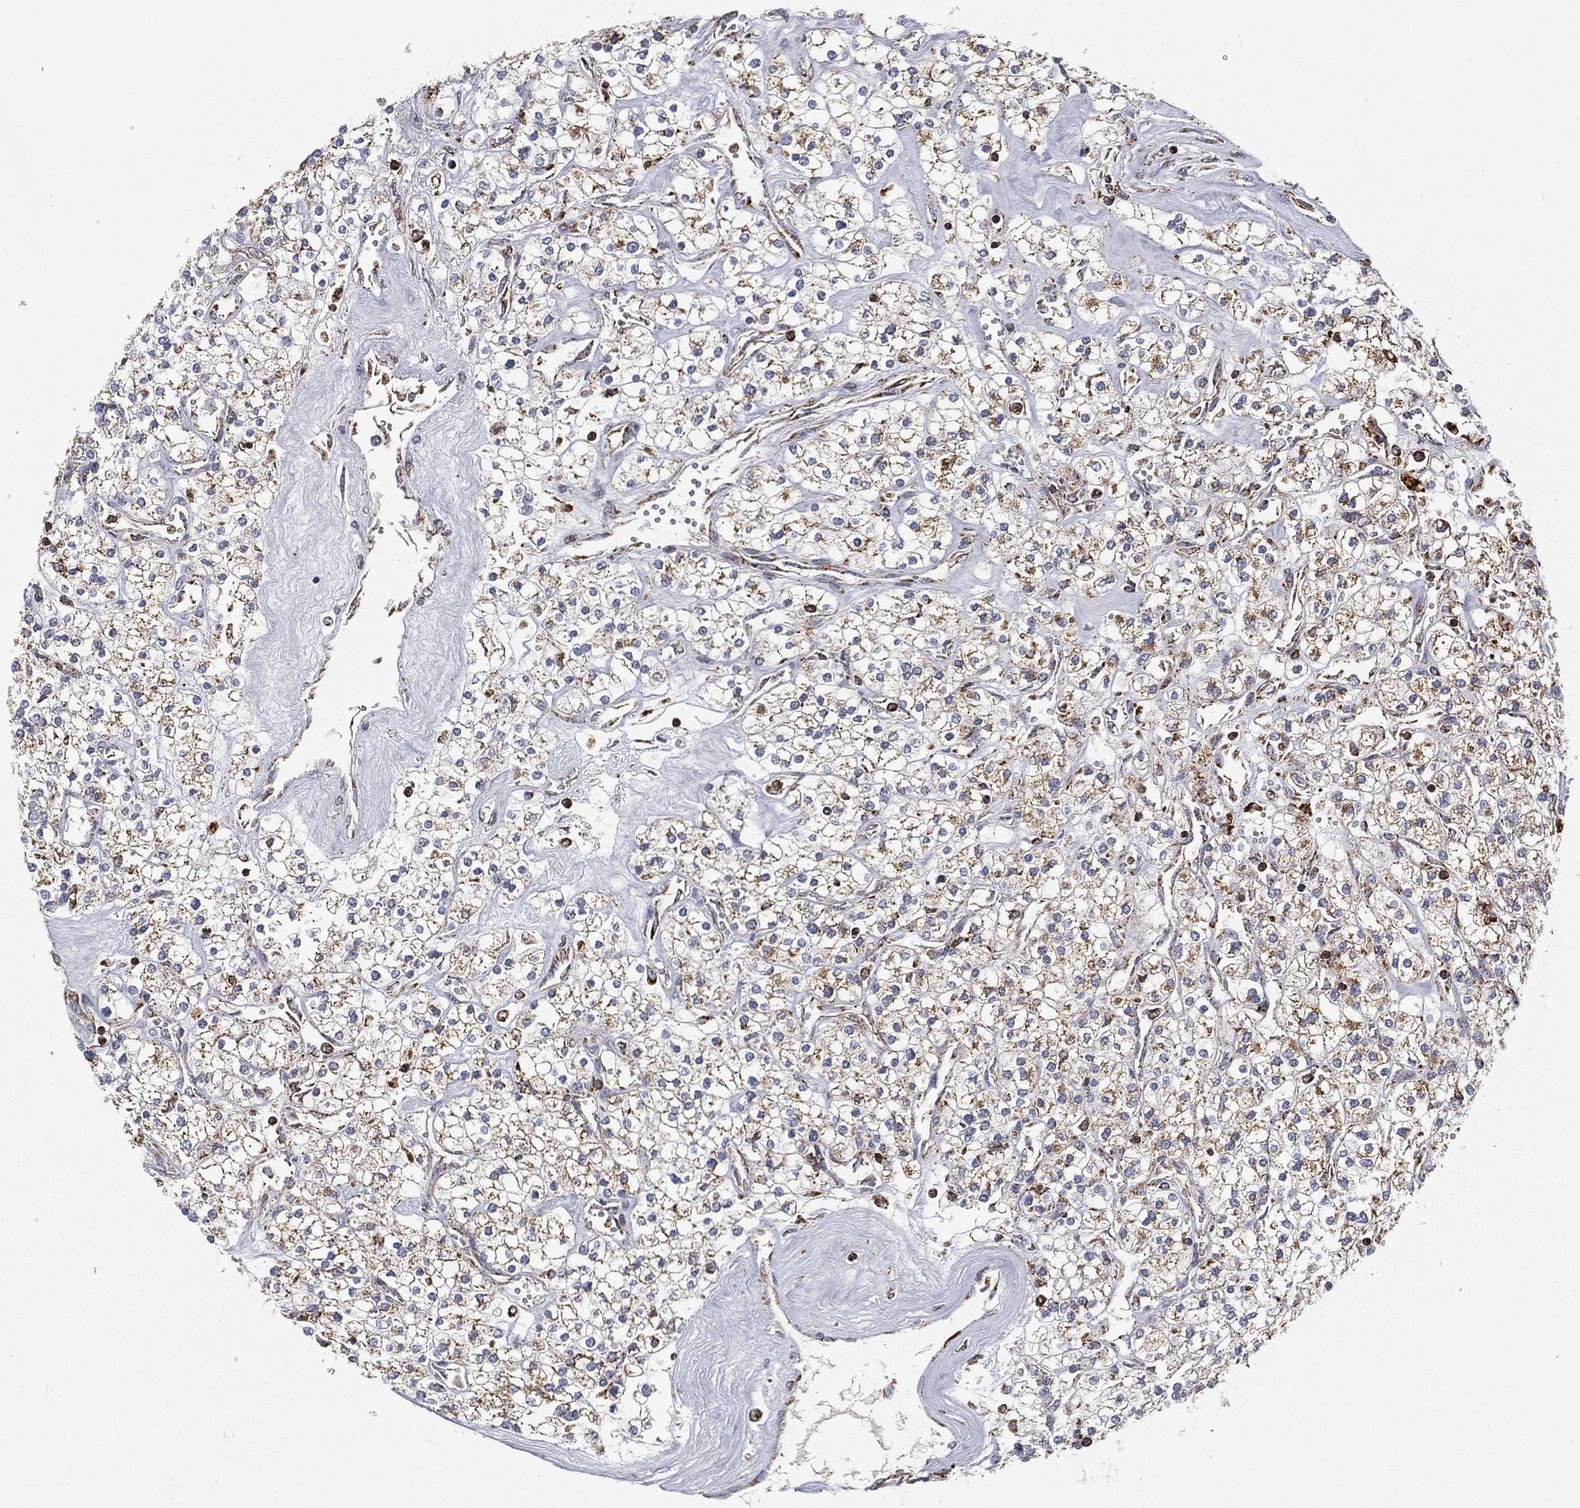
{"staining": {"intensity": "moderate", "quantity": "25%-75%", "location": "cytoplasmic/membranous"}, "tissue": "renal cancer", "cell_type": "Tumor cells", "image_type": "cancer", "snomed": [{"axis": "morphology", "description": "Adenocarcinoma, NOS"}, {"axis": "topography", "description": "Kidney"}], "caption": "The immunohistochemical stain shows moderate cytoplasmic/membranous positivity in tumor cells of adenocarcinoma (renal) tissue. The staining was performed using DAB to visualize the protein expression in brown, while the nuclei were stained in blue with hematoxylin (Magnification: 20x).", "gene": "RIN3", "patient": {"sex": "male", "age": 80}}